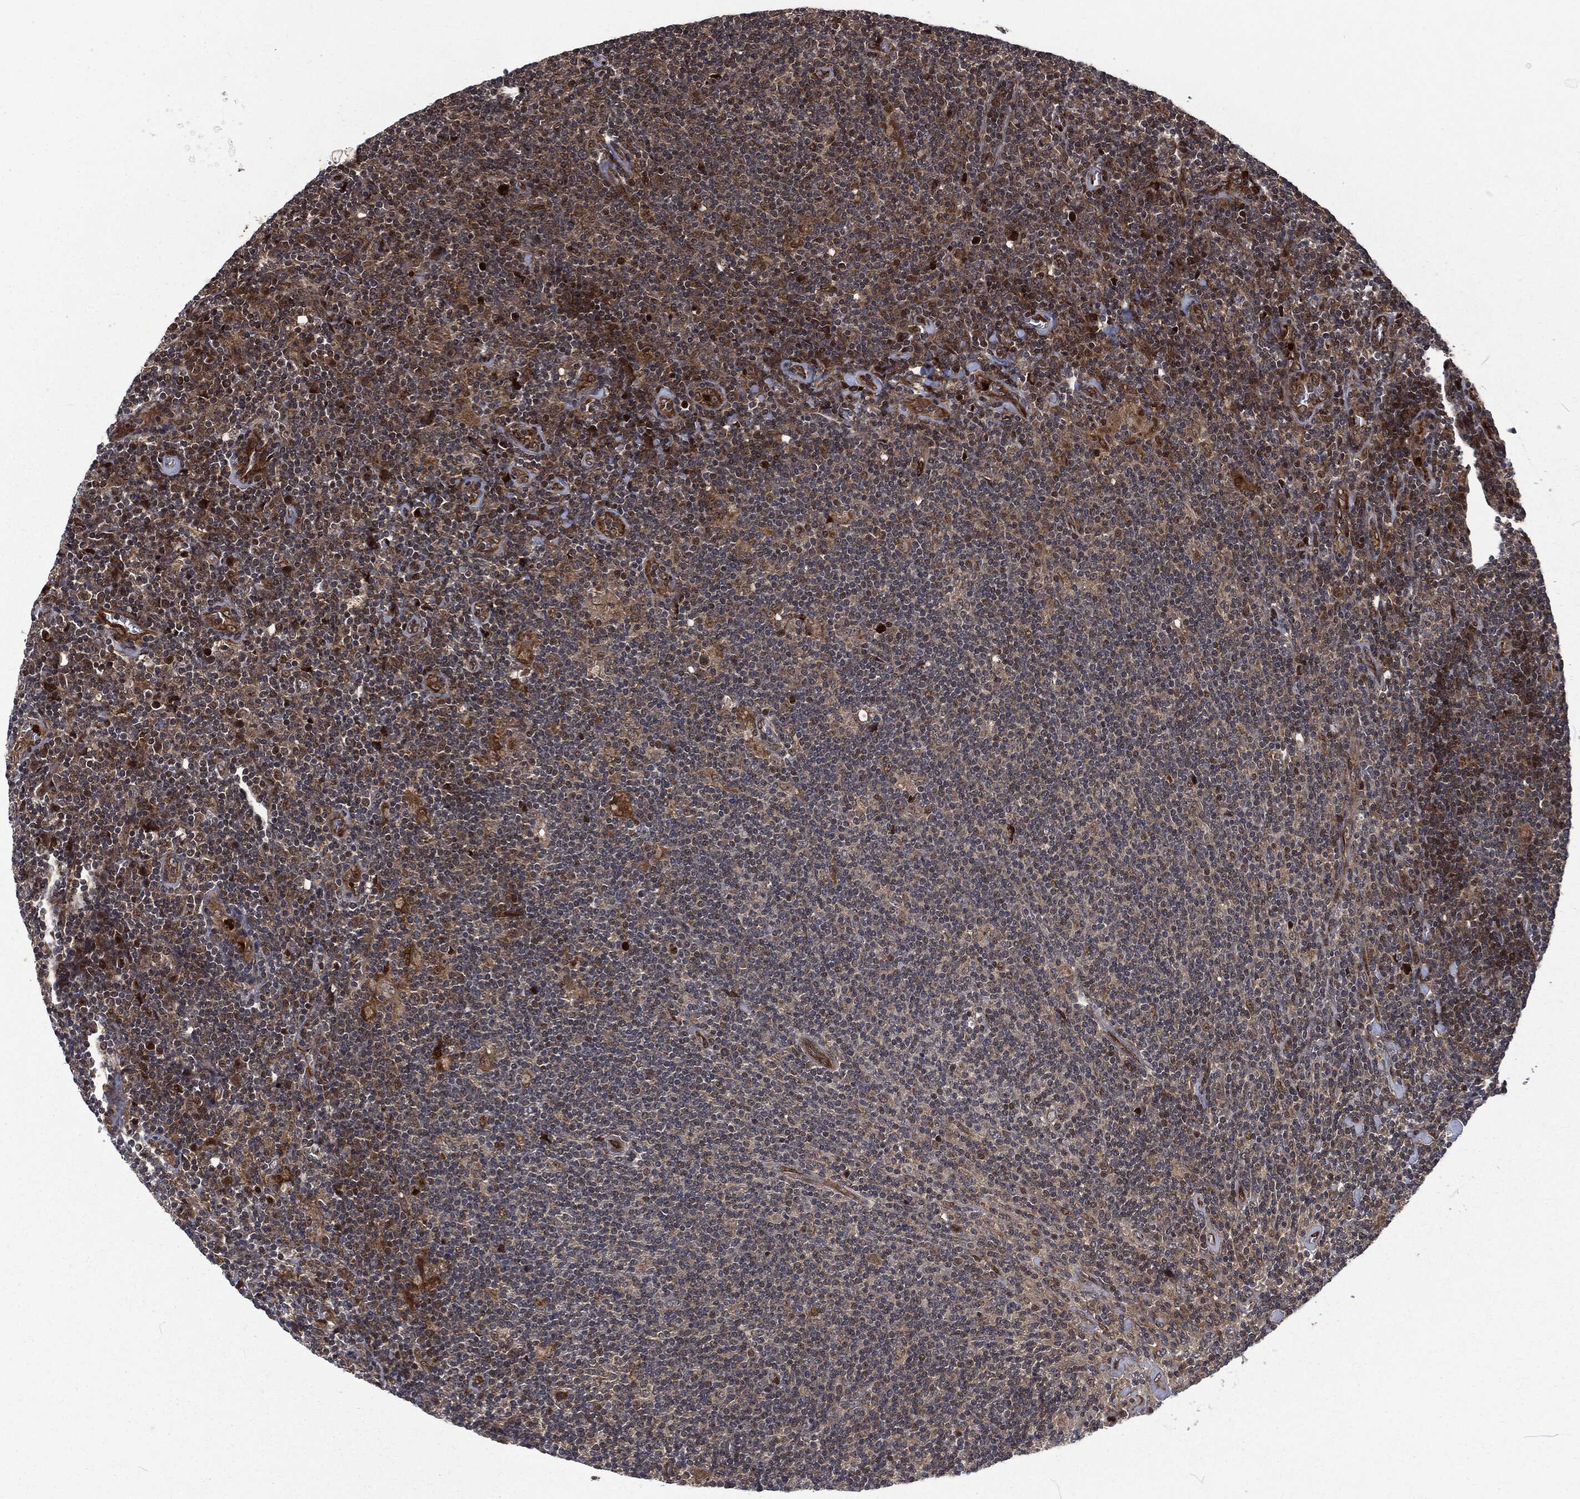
{"staining": {"intensity": "strong", "quantity": "25%-75%", "location": "cytoplasmic/membranous"}, "tissue": "lymphoma", "cell_type": "Tumor cells", "image_type": "cancer", "snomed": [{"axis": "morphology", "description": "Hodgkin's disease, NOS"}, {"axis": "topography", "description": "Lymph node"}], "caption": "Lymphoma tissue displays strong cytoplasmic/membranous expression in approximately 25%-75% of tumor cells, visualized by immunohistochemistry. The staining is performed using DAB (3,3'-diaminobenzidine) brown chromogen to label protein expression. The nuclei are counter-stained blue using hematoxylin.", "gene": "CMPK2", "patient": {"sex": "male", "age": 40}}